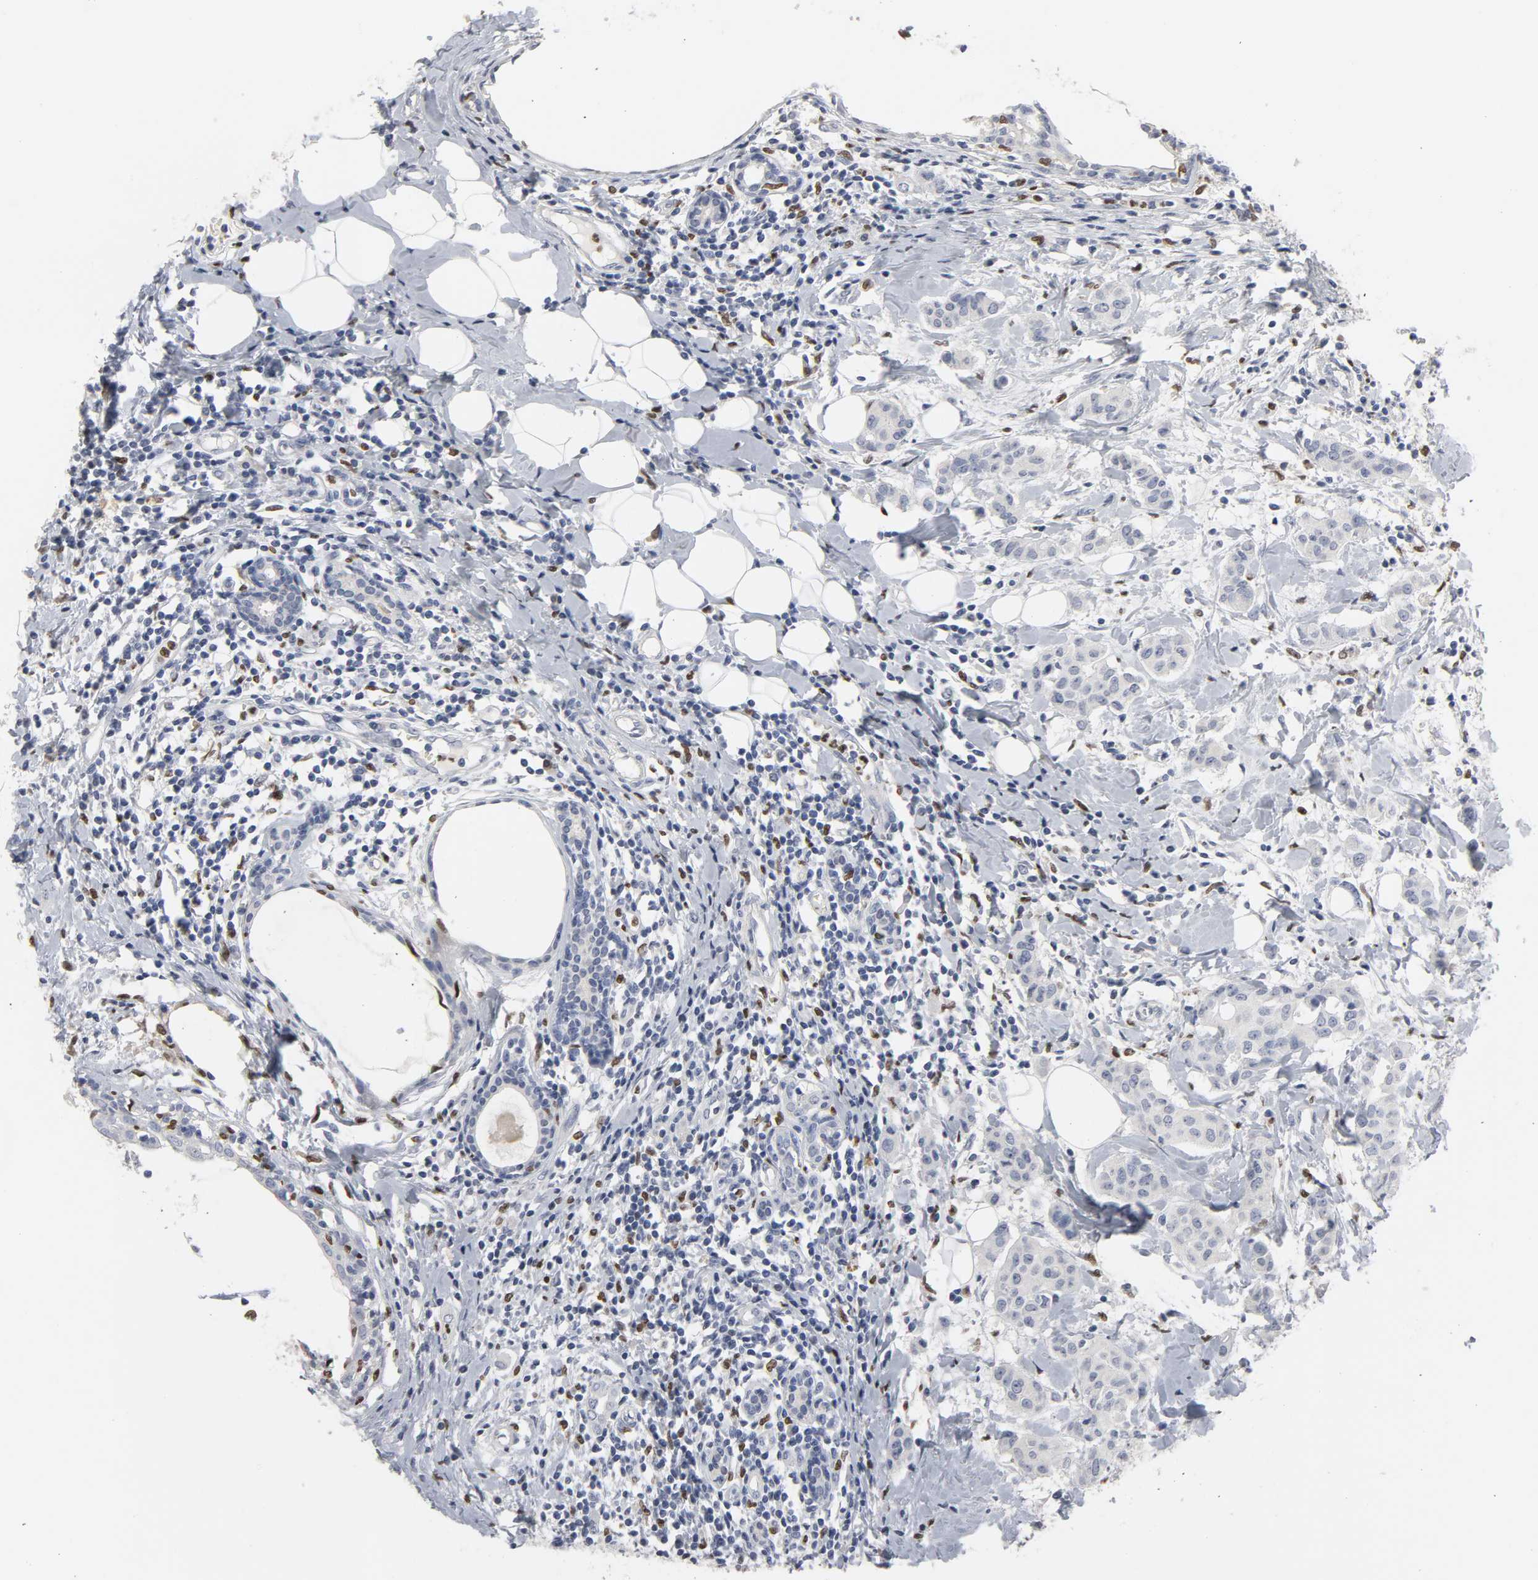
{"staining": {"intensity": "negative", "quantity": "none", "location": "none"}, "tissue": "breast cancer", "cell_type": "Tumor cells", "image_type": "cancer", "snomed": [{"axis": "morphology", "description": "Duct carcinoma"}, {"axis": "topography", "description": "Breast"}], "caption": "Immunohistochemical staining of intraductal carcinoma (breast) demonstrates no significant positivity in tumor cells.", "gene": "SPI1", "patient": {"sex": "female", "age": 40}}